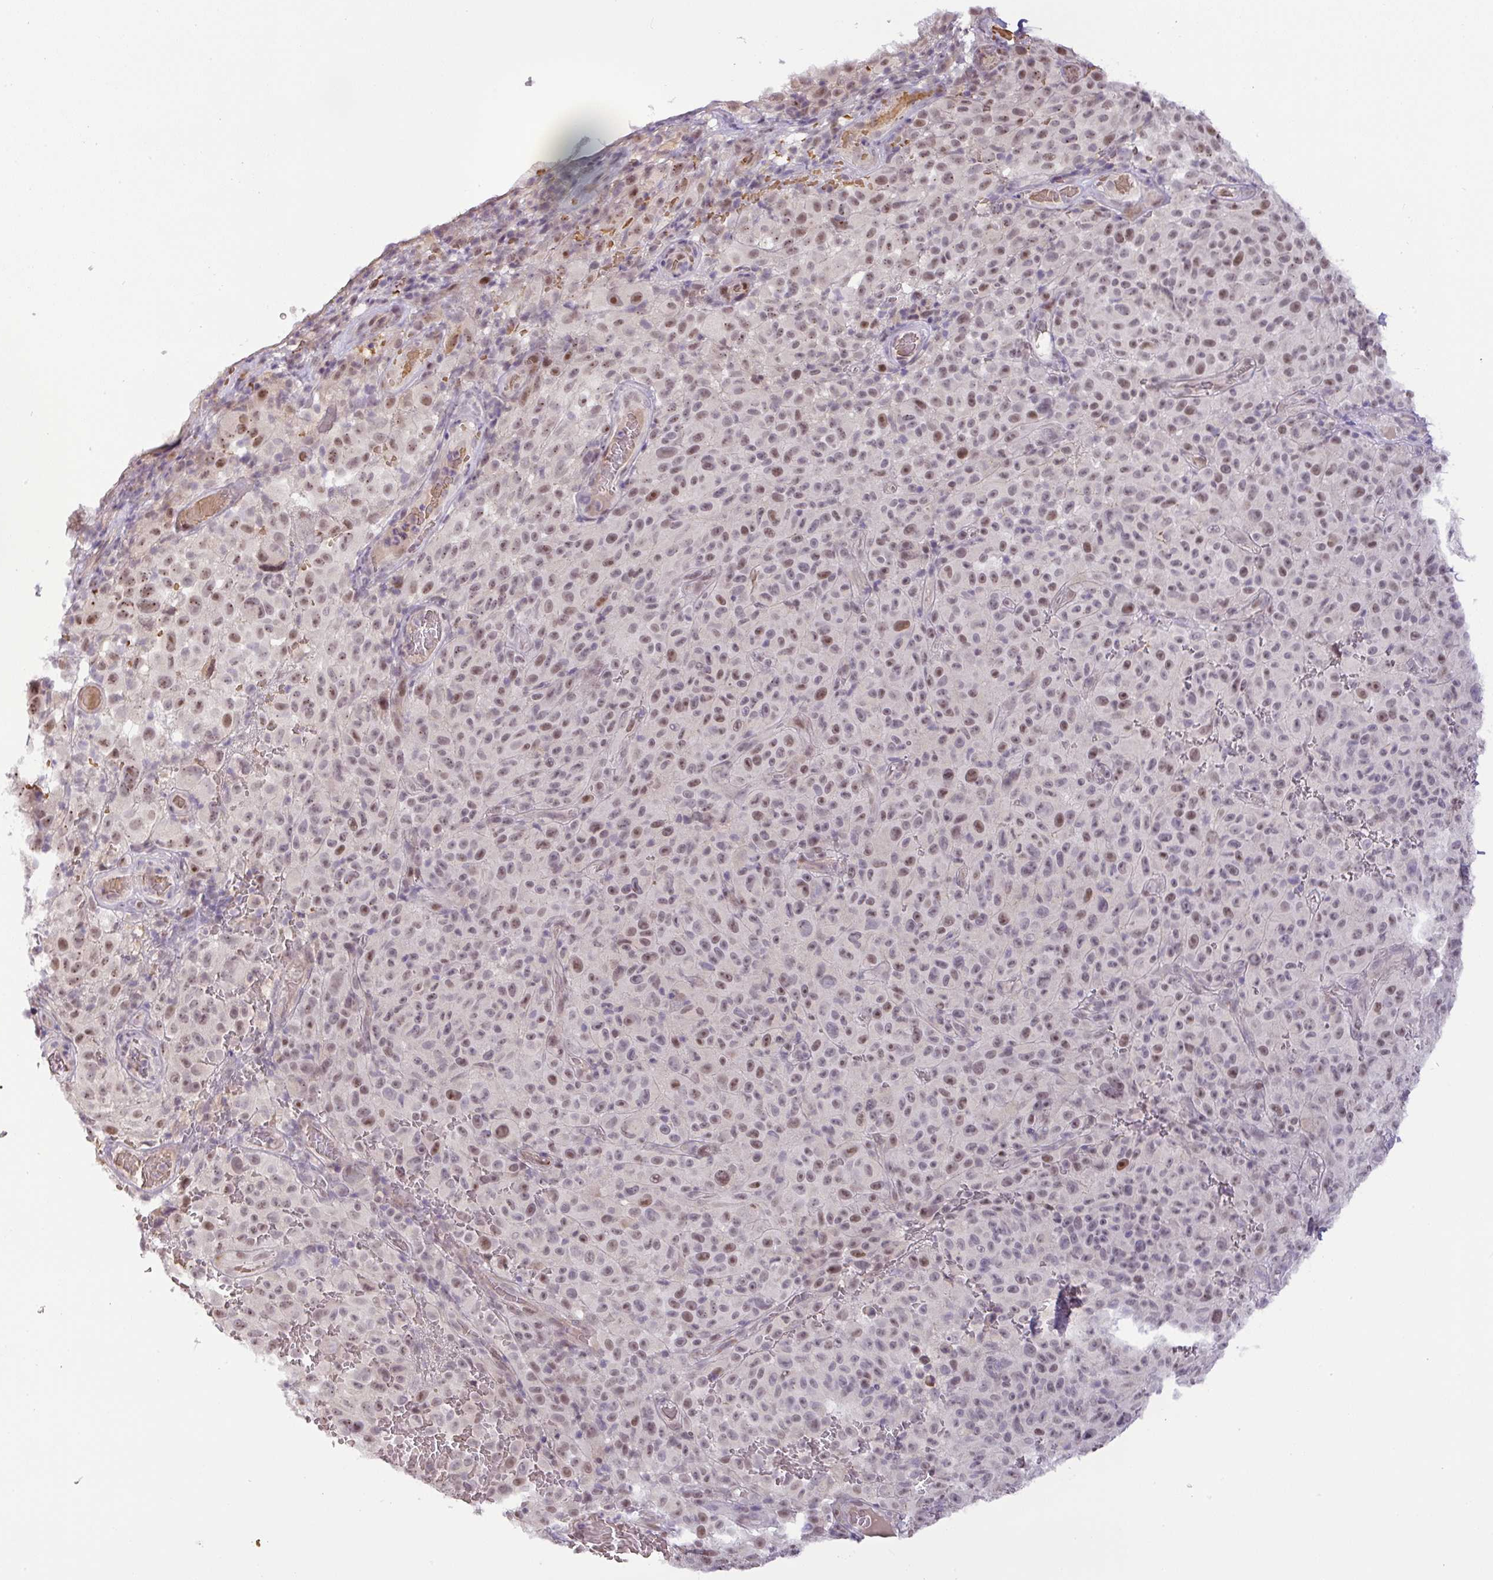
{"staining": {"intensity": "moderate", "quantity": ">75%", "location": "nuclear"}, "tissue": "melanoma", "cell_type": "Tumor cells", "image_type": "cancer", "snomed": [{"axis": "morphology", "description": "Malignant melanoma, NOS"}, {"axis": "topography", "description": "Skin"}], "caption": "Malignant melanoma stained with a brown dye shows moderate nuclear positive expression in approximately >75% of tumor cells.", "gene": "PARP2", "patient": {"sex": "female", "age": 82}}